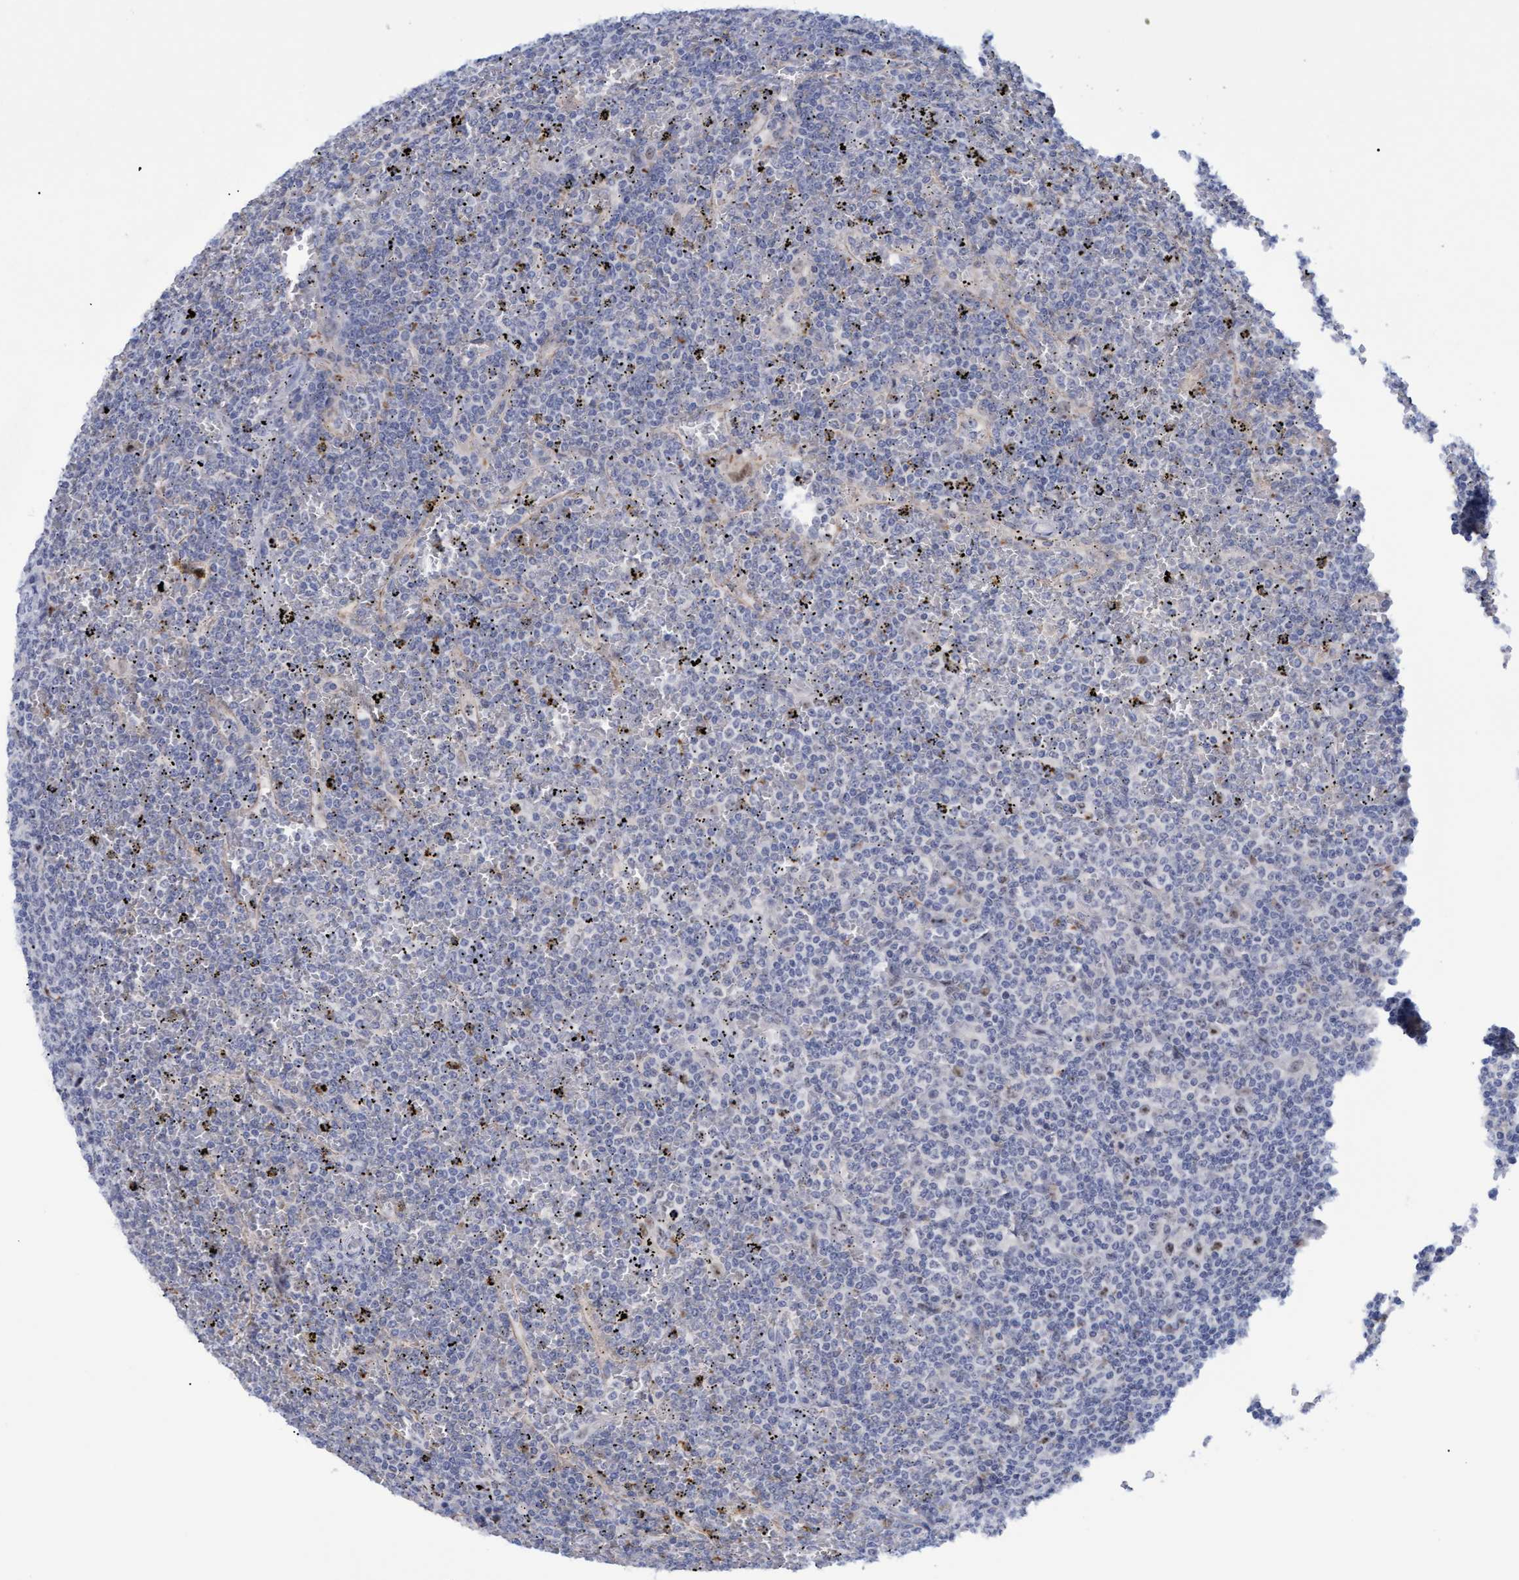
{"staining": {"intensity": "negative", "quantity": "none", "location": "none"}, "tissue": "lymphoma", "cell_type": "Tumor cells", "image_type": "cancer", "snomed": [{"axis": "morphology", "description": "Malignant lymphoma, non-Hodgkin's type, Low grade"}, {"axis": "topography", "description": "Spleen"}], "caption": "Tumor cells show no significant positivity in low-grade malignant lymphoma, non-Hodgkin's type.", "gene": "PINX1", "patient": {"sex": "female", "age": 19}}